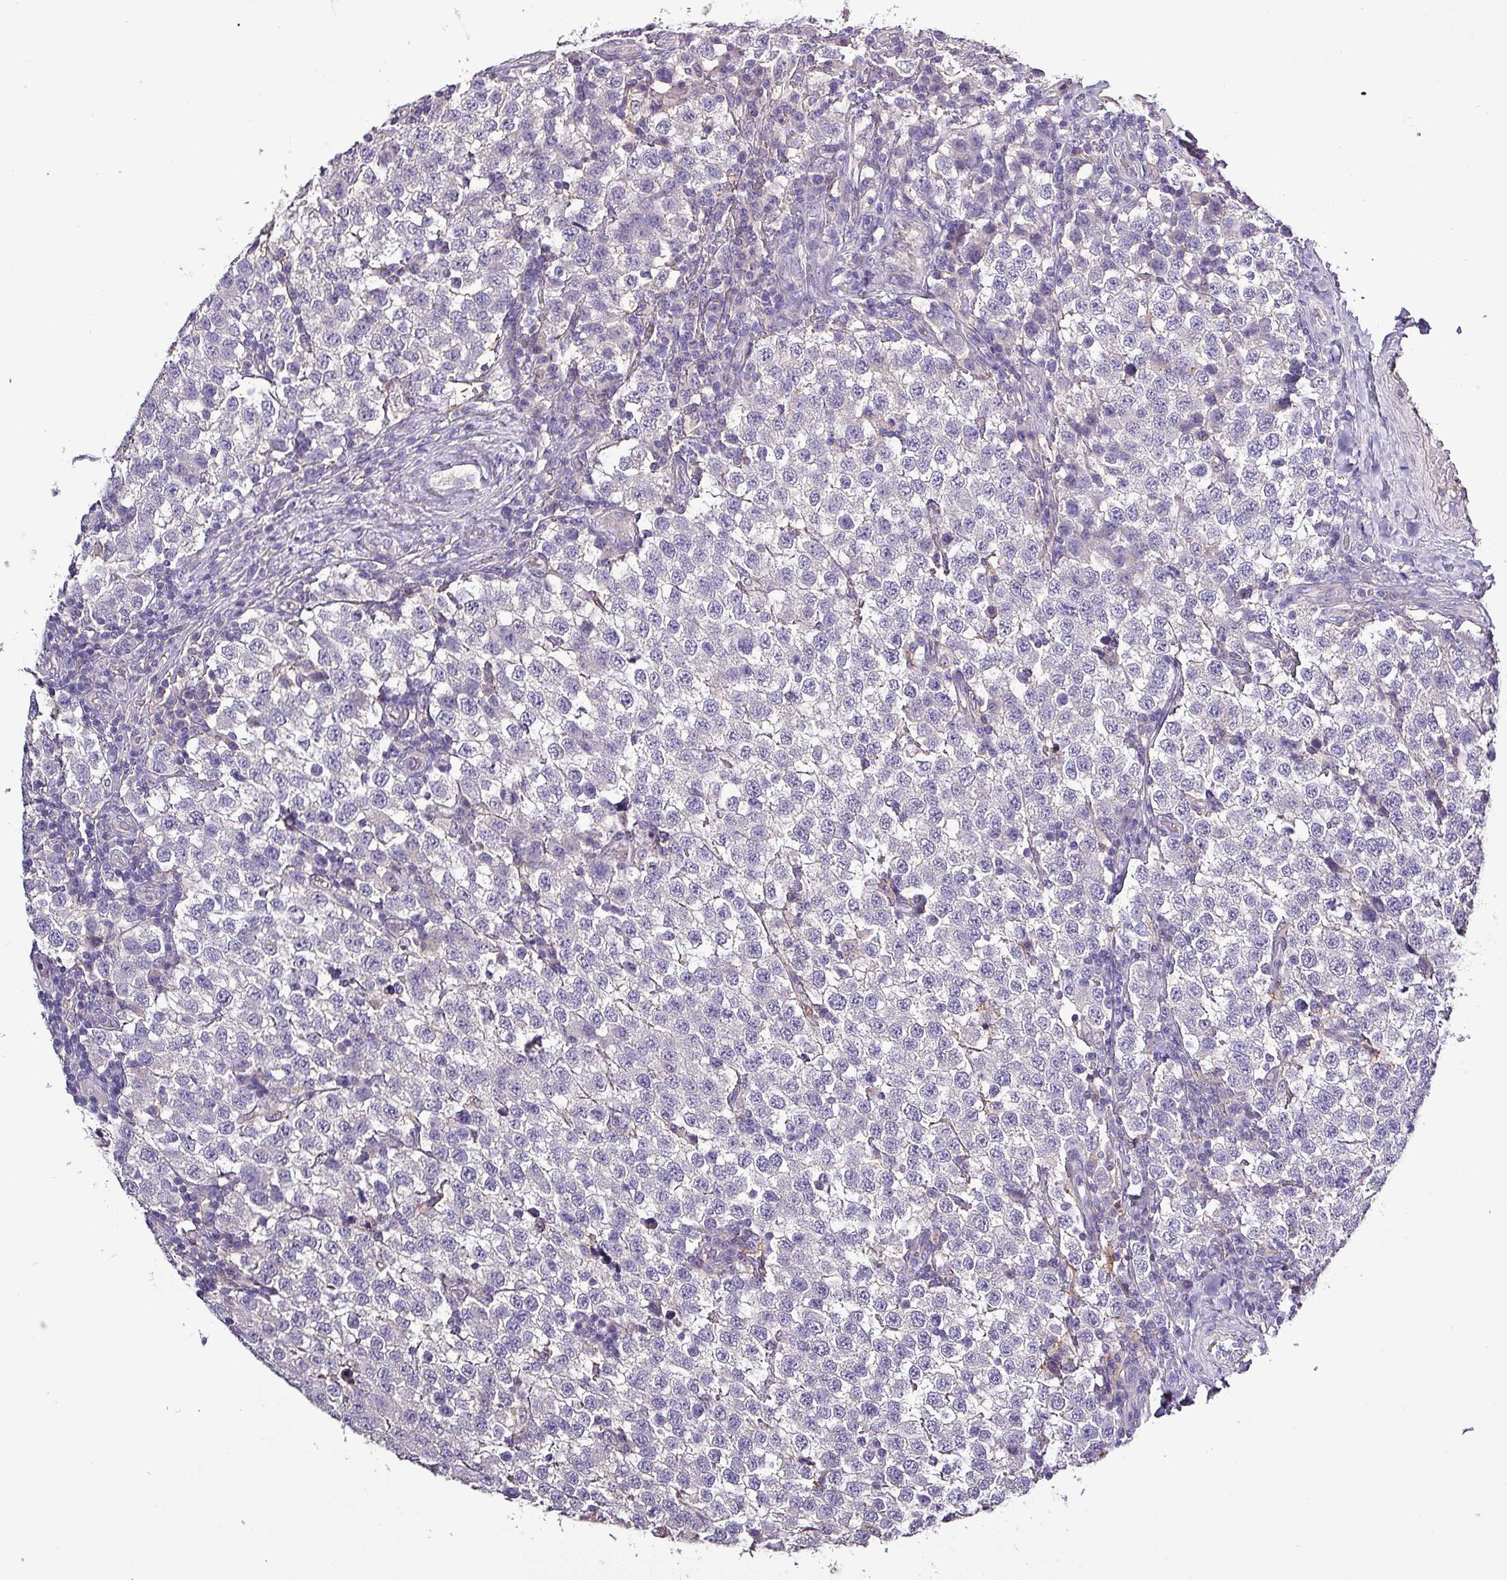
{"staining": {"intensity": "negative", "quantity": "none", "location": "none"}, "tissue": "testis cancer", "cell_type": "Tumor cells", "image_type": "cancer", "snomed": [{"axis": "morphology", "description": "Seminoma, NOS"}, {"axis": "topography", "description": "Testis"}], "caption": "Histopathology image shows no protein staining in tumor cells of testis cancer tissue. (Stains: DAB IHC with hematoxylin counter stain, Microscopy: brightfield microscopy at high magnification).", "gene": "HTRA4", "patient": {"sex": "male", "age": 34}}